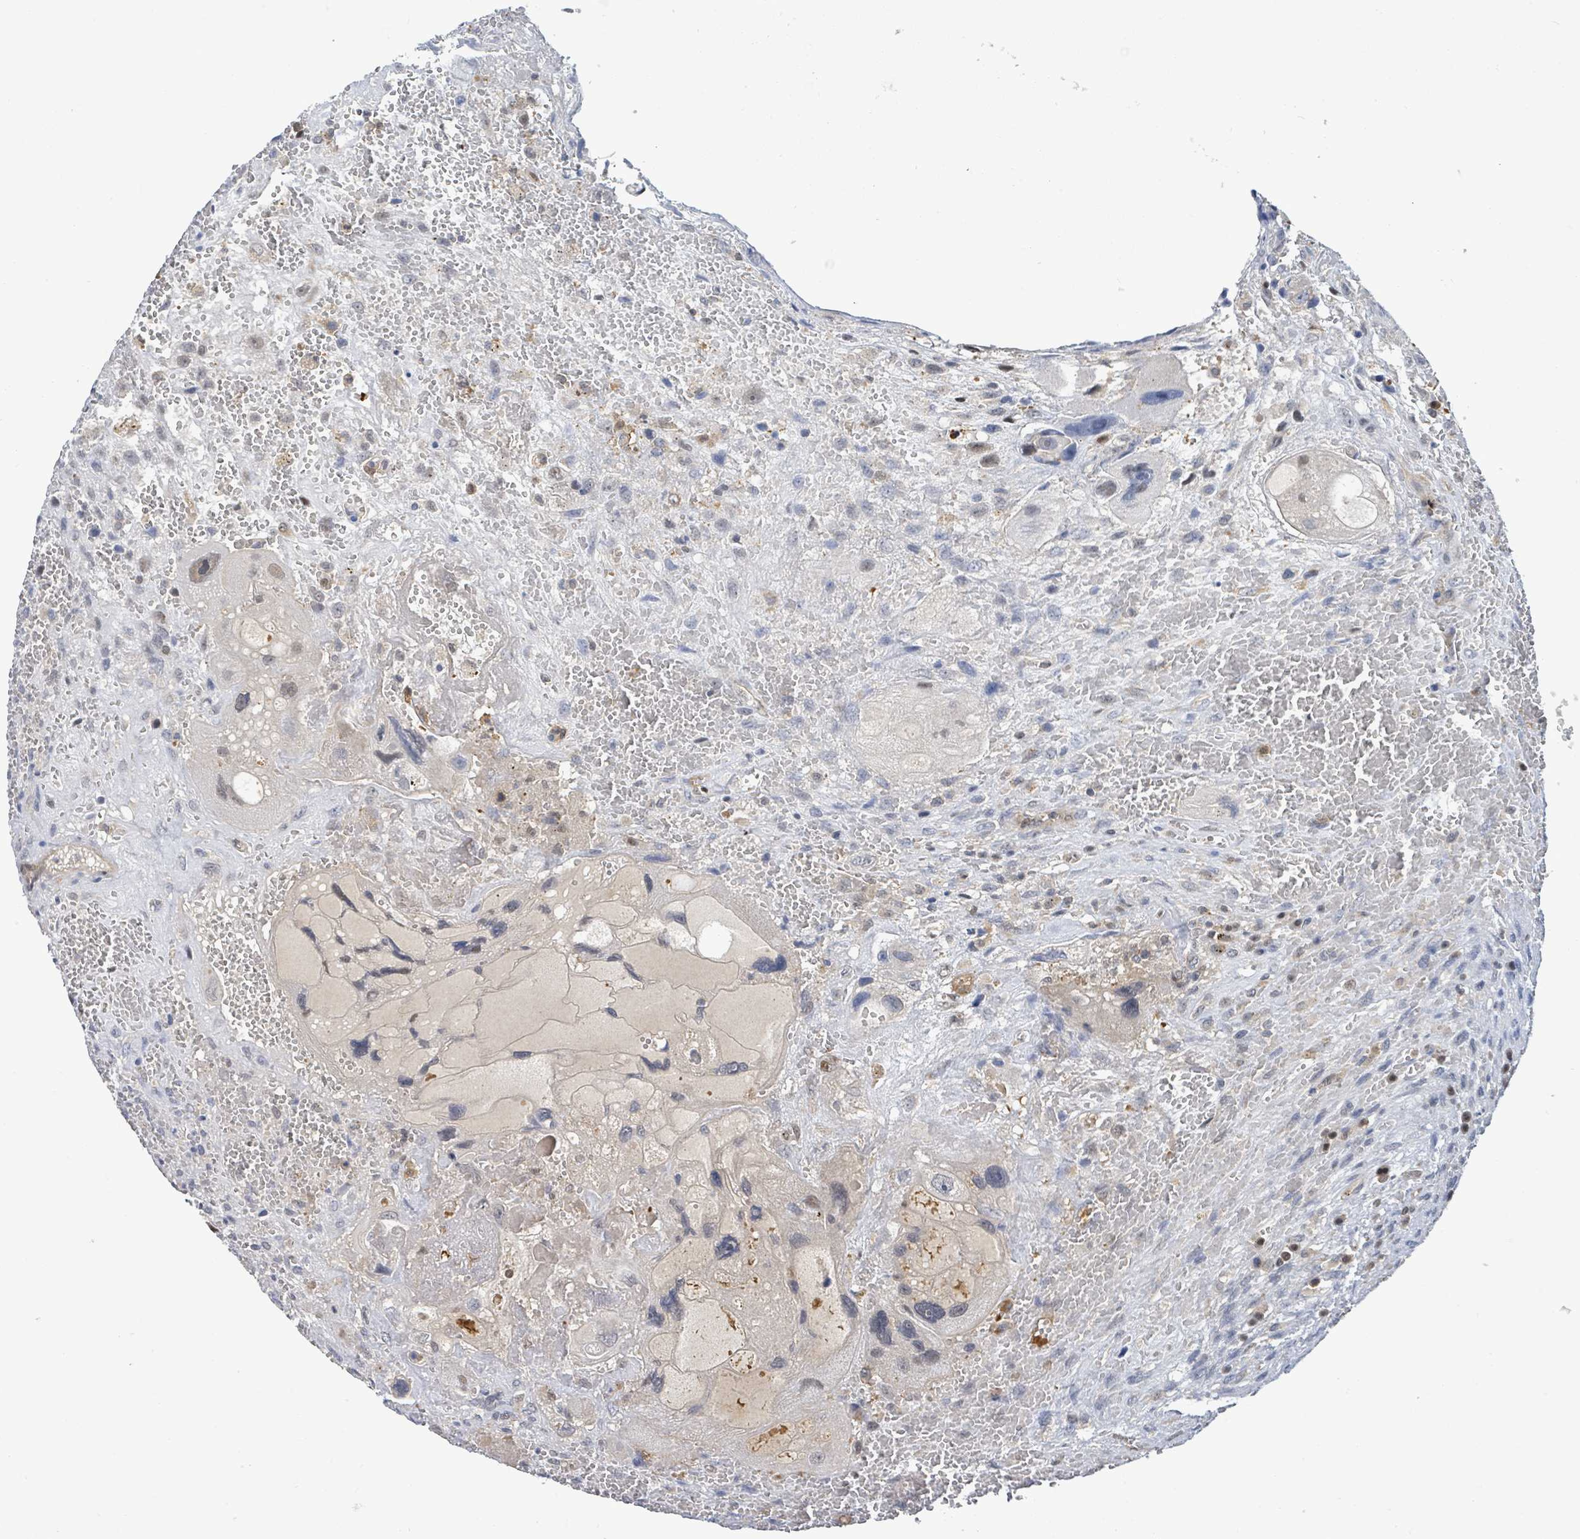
{"staining": {"intensity": "weak", "quantity": "25%-75%", "location": "cytoplasmic/membranous,nuclear"}, "tissue": "testis cancer", "cell_type": "Tumor cells", "image_type": "cancer", "snomed": [{"axis": "morphology", "description": "Carcinoma, Embryonal, NOS"}, {"axis": "topography", "description": "Testis"}], "caption": "A brown stain shows weak cytoplasmic/membranous and nuclear staining of a protein in embryonal carcinoma (testis) tumor cells.", "gene": "PGAM1", "patient": {"sex": "male", "age": 28}}